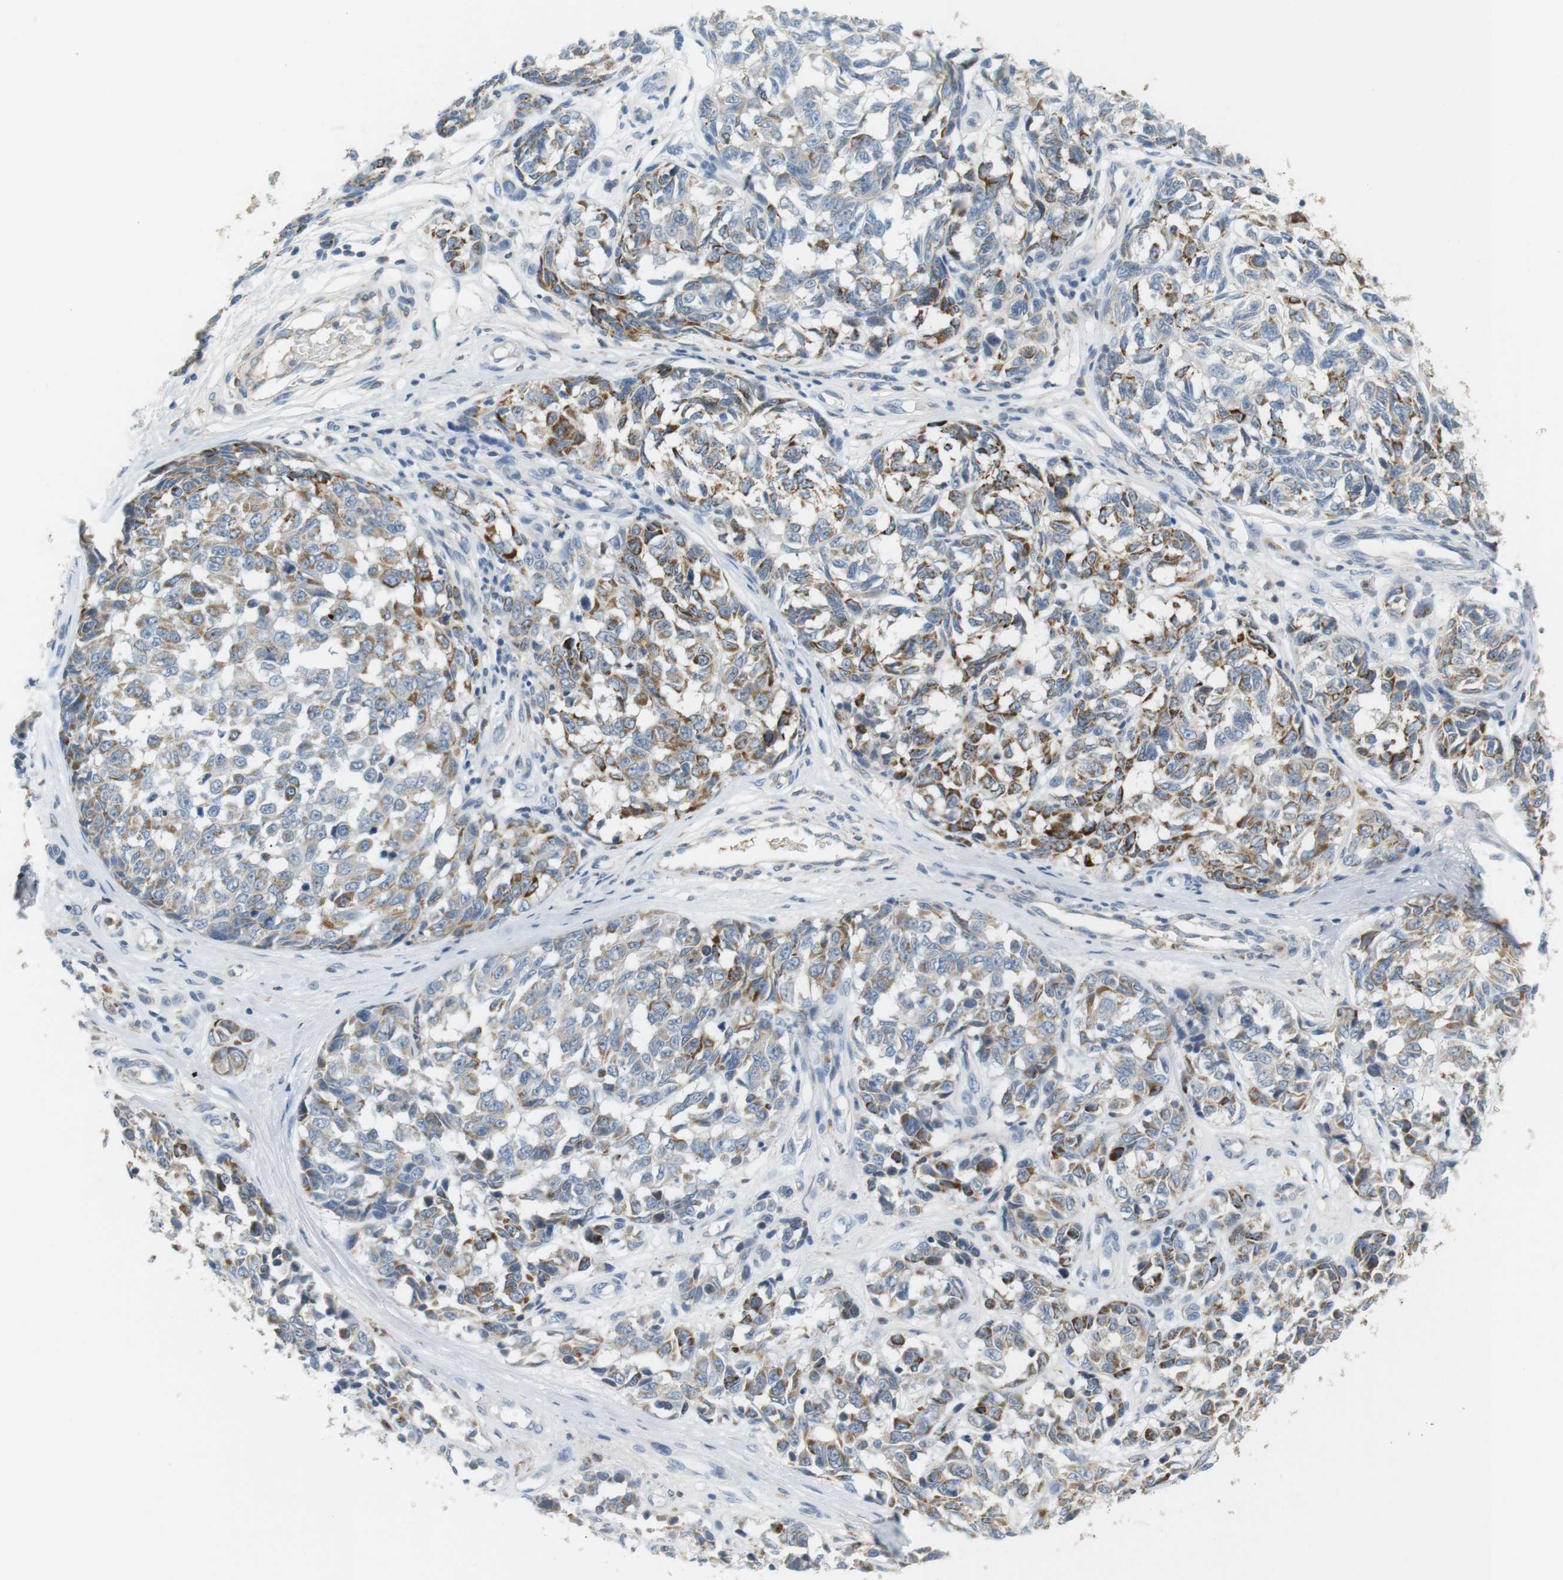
{"staining": {"intensity": "moderate", "quantity": "25%-75%", "location": "cytoplasmic/membranous"}, "tissue": "melanoma", "cell_type": "Tumor cells", "image_type": "cancer", "snomed": [{"axis": "morphology", "description": "Malignant melanoma, NOS"}, {"axis": "topography", "description": "Skin"}], "caption": "Malignant melanoma was stained to show a protein in brown. There is medium levels of moderate cytoplasmic/membranous positivity in approximately 25%-75% of tumor cells.", "gene": "CD300E", "patient": {"sex": "female", "age": 64}}